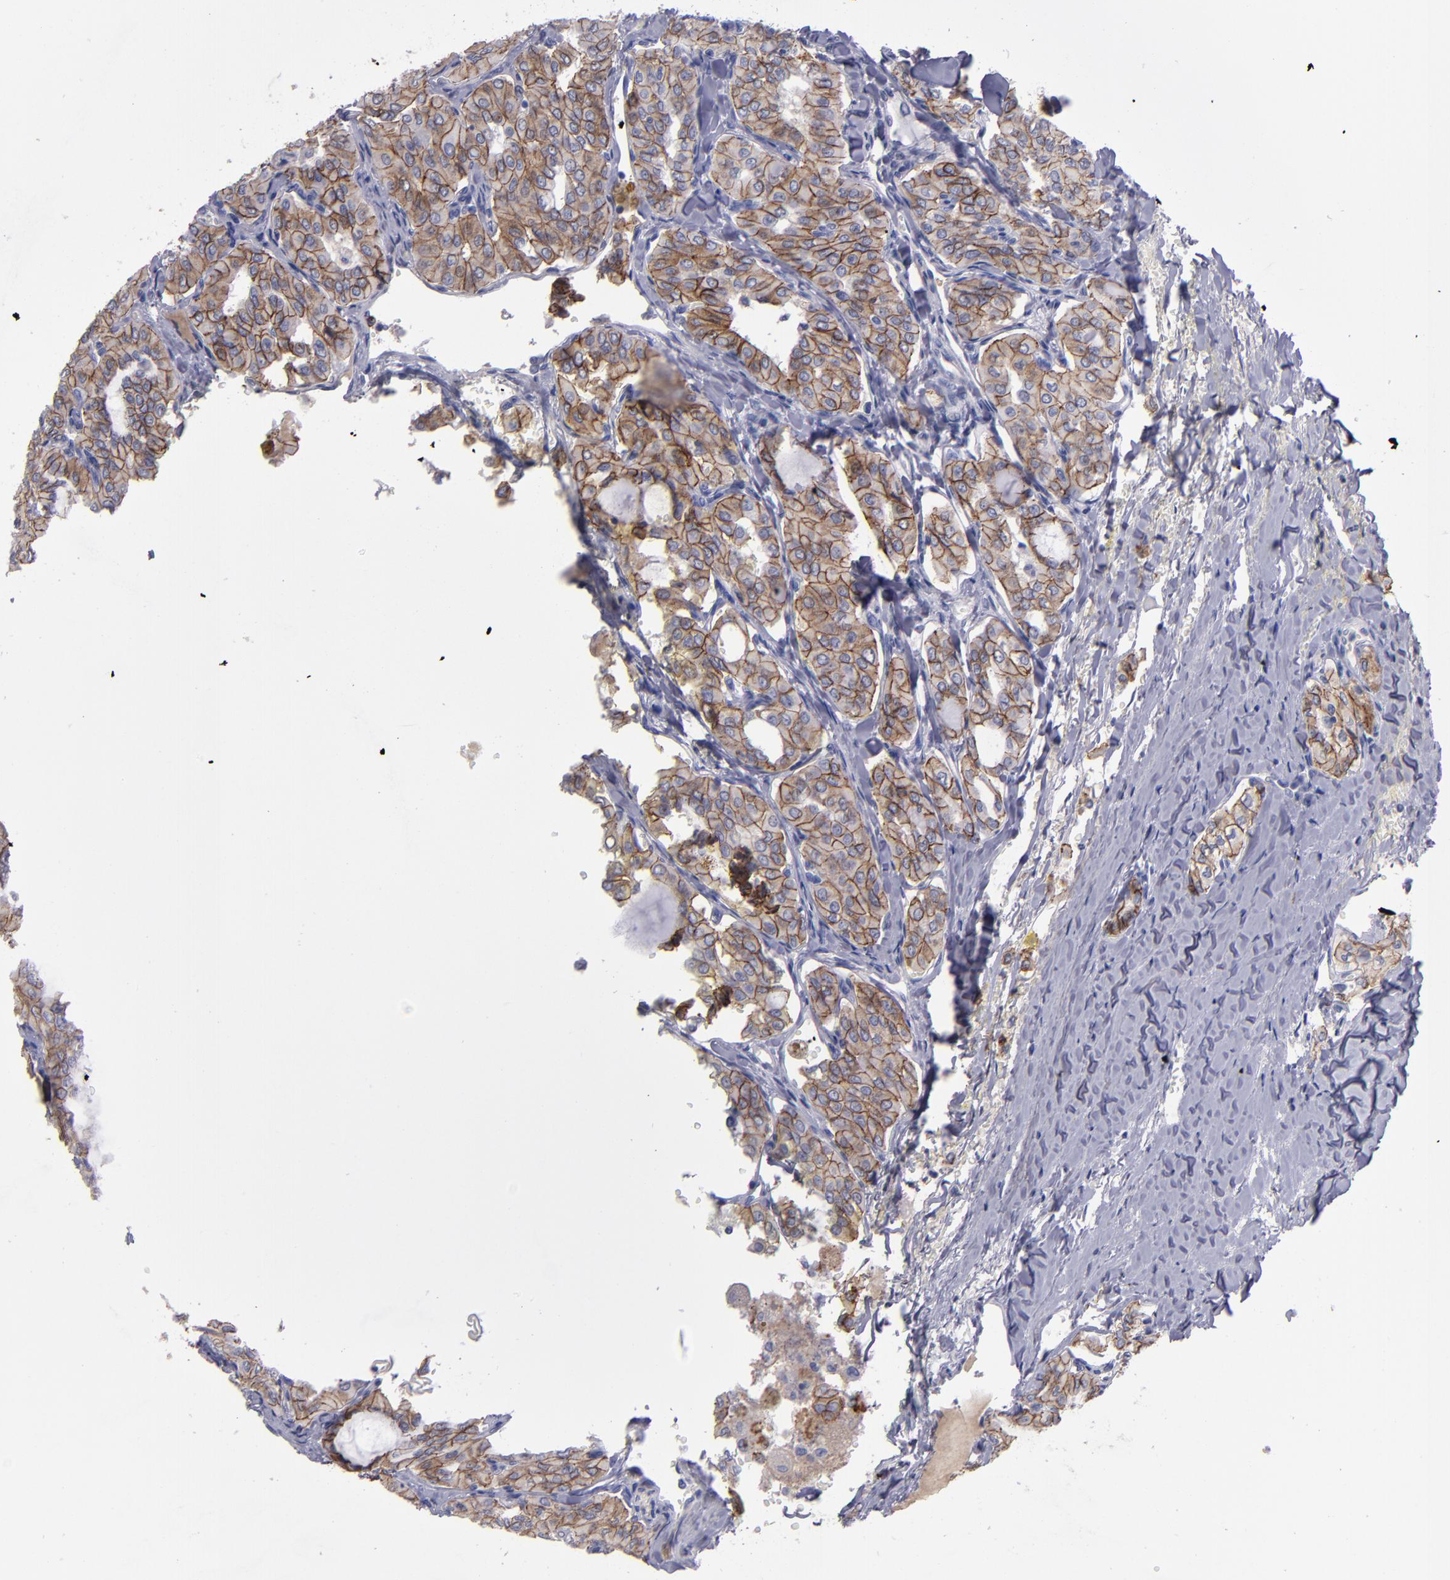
{"staining": {"intensity": "moderate", "quantity": ">75%", "location": "cytoplasmic/membranous"}, "tissue": "thyroid cancer", "cell_type": "Tumor cells", "image_type": "cancer", "snomed": [{"axis": "morphology", "description": "Papillary adenocarcinoma, NOS"}, {"axis": "topography", "description": "Thyroid gland"}], "caption": "Tumor cells display medium levels of moderate cytoplasmic/membranous staining in approximately >75% of cells in human thyroid cancer.", "gene": "CDH3", "patient": {"sex": "male", "age": 20}}